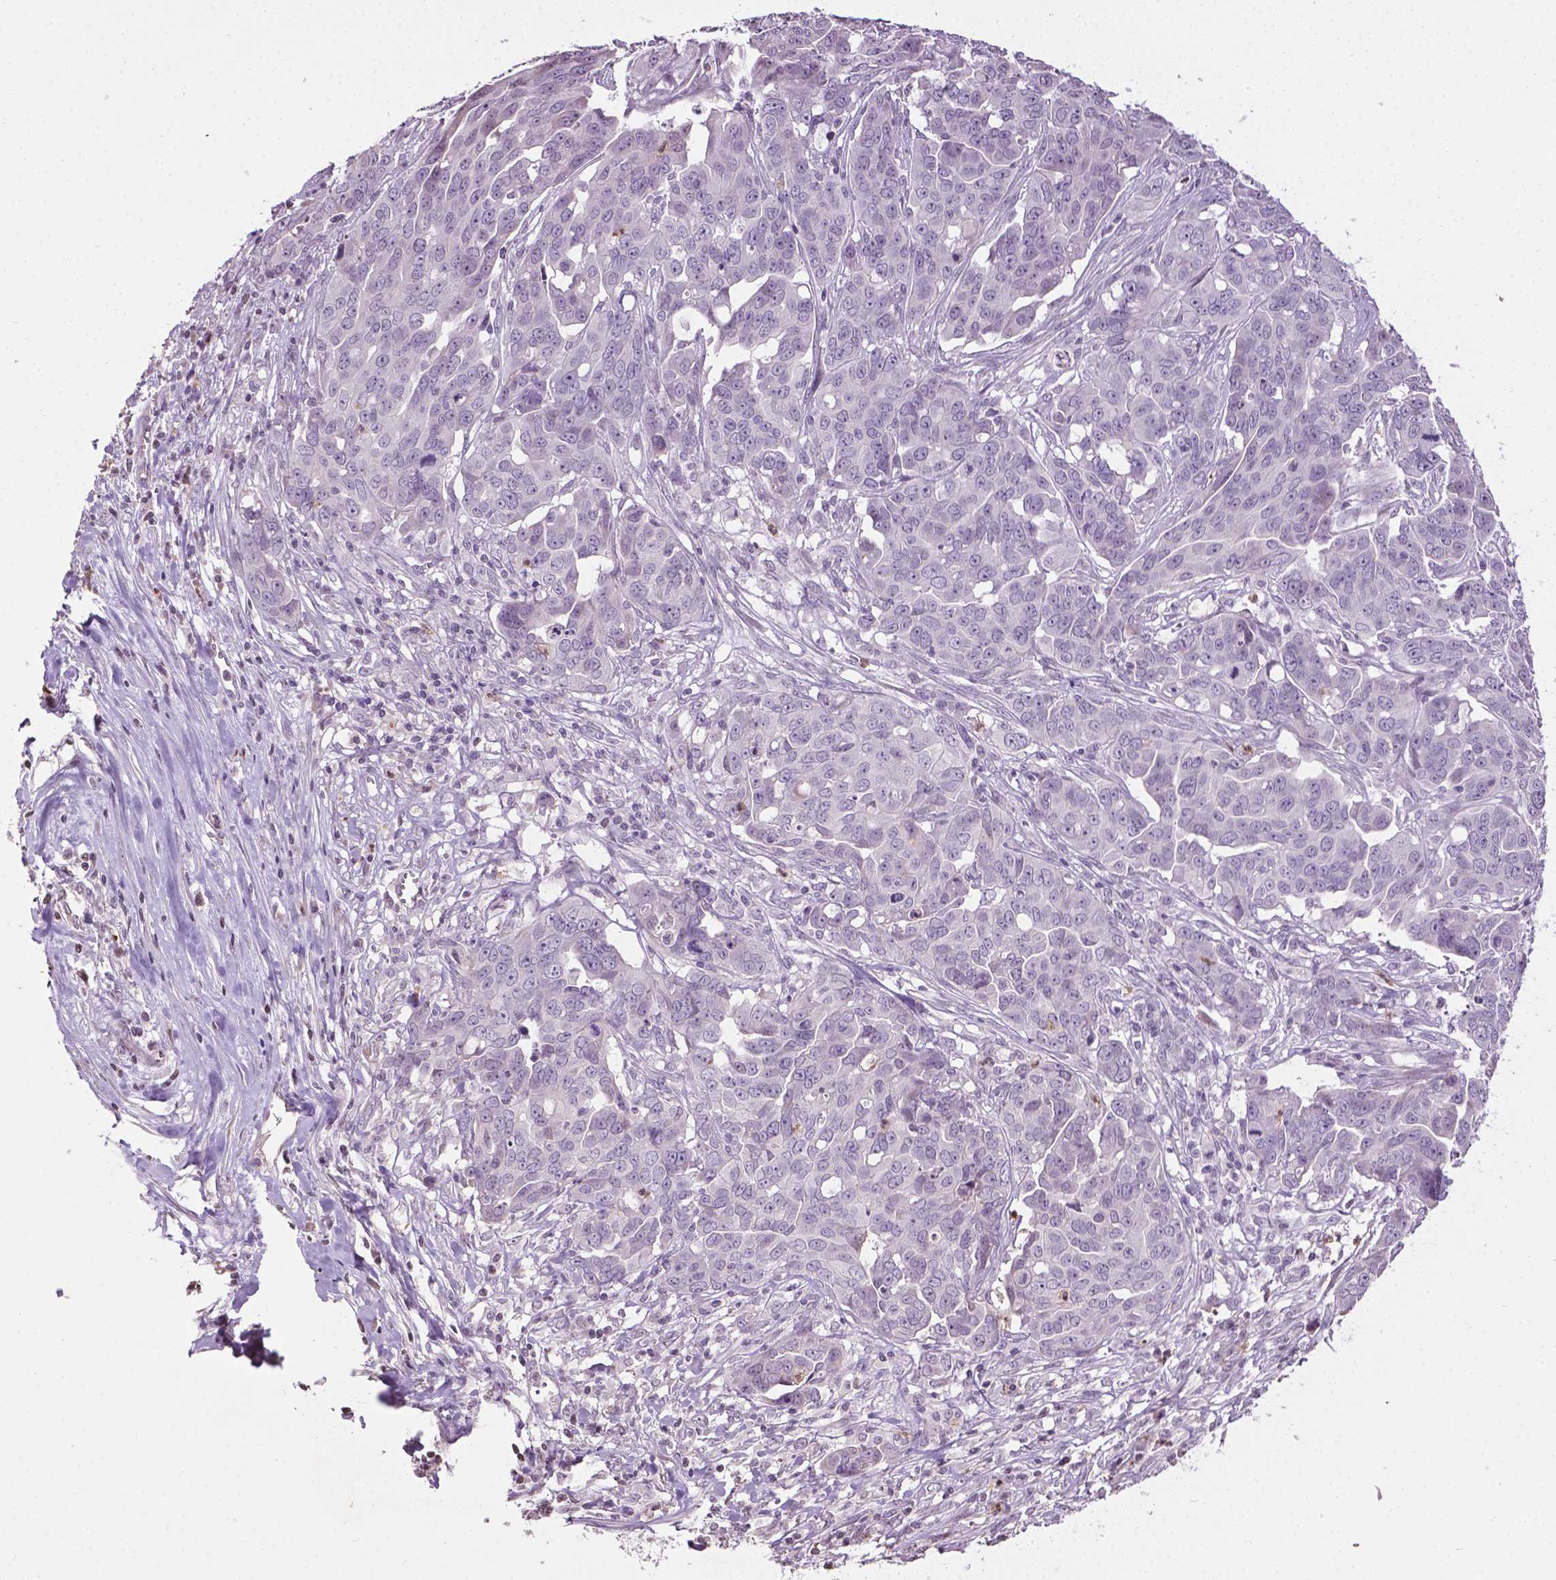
{"staining": {"intensity": "negative", "quantity": "none", "location": "none"}, "tissue": "ovarian cancer", "cell_type": "Tumor cells", "image_type": "cancer", "snomed": [{"axis": "morphology", "description": "Carcinoma, endometroid"}, {"axis": "topography", "description": "Ovary"}], "caption": "IHC histopathology image of ovarian cancer (endometroid carcinoma) stained for a protein (brown), which displays no expression in tumor cells.", "gene": "NTNG2", "patient": {"sex": "female", "age": 78}}